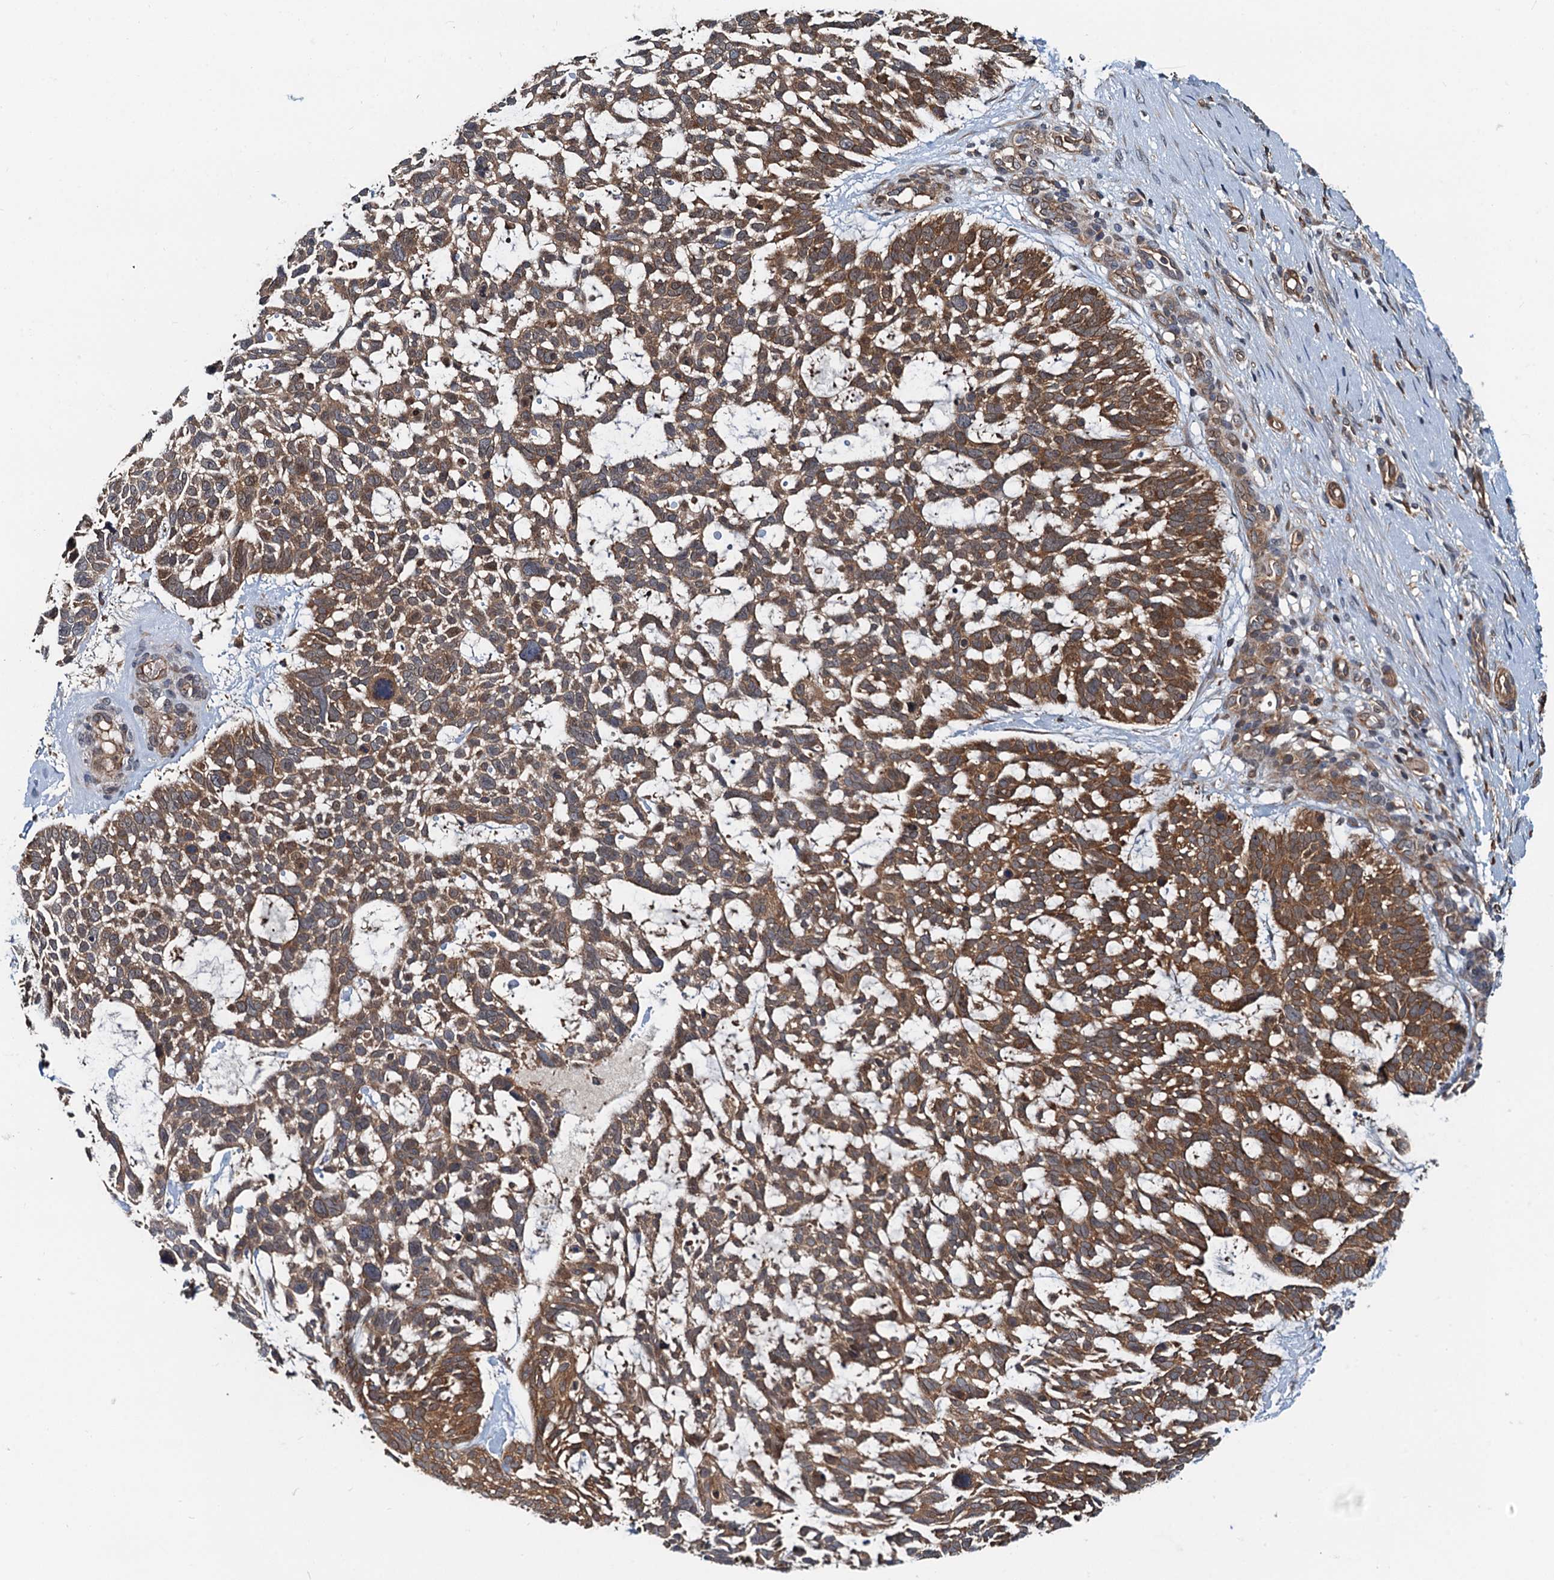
{"staining": {"intensity": "moderate", "quantity": ">75%", "location": "cytoplasmic/membranous"}, "tissue": "skin cancer", "cell_type": "Tumor cells", "image_type": "cancer", "snomed": [{"axis": "morphology", "description": "Basal cell carcinoma"}, {"axis": "topography", "description": "Skin"}], "caption": "About >75% of tumor cells in human skin cancer display moderate cytoplasmic/membranous protein expression as visualized by brown immunohistochemical staining.", "gene": "AAGAB", "patient": {"sex": "male", "age": 88}}